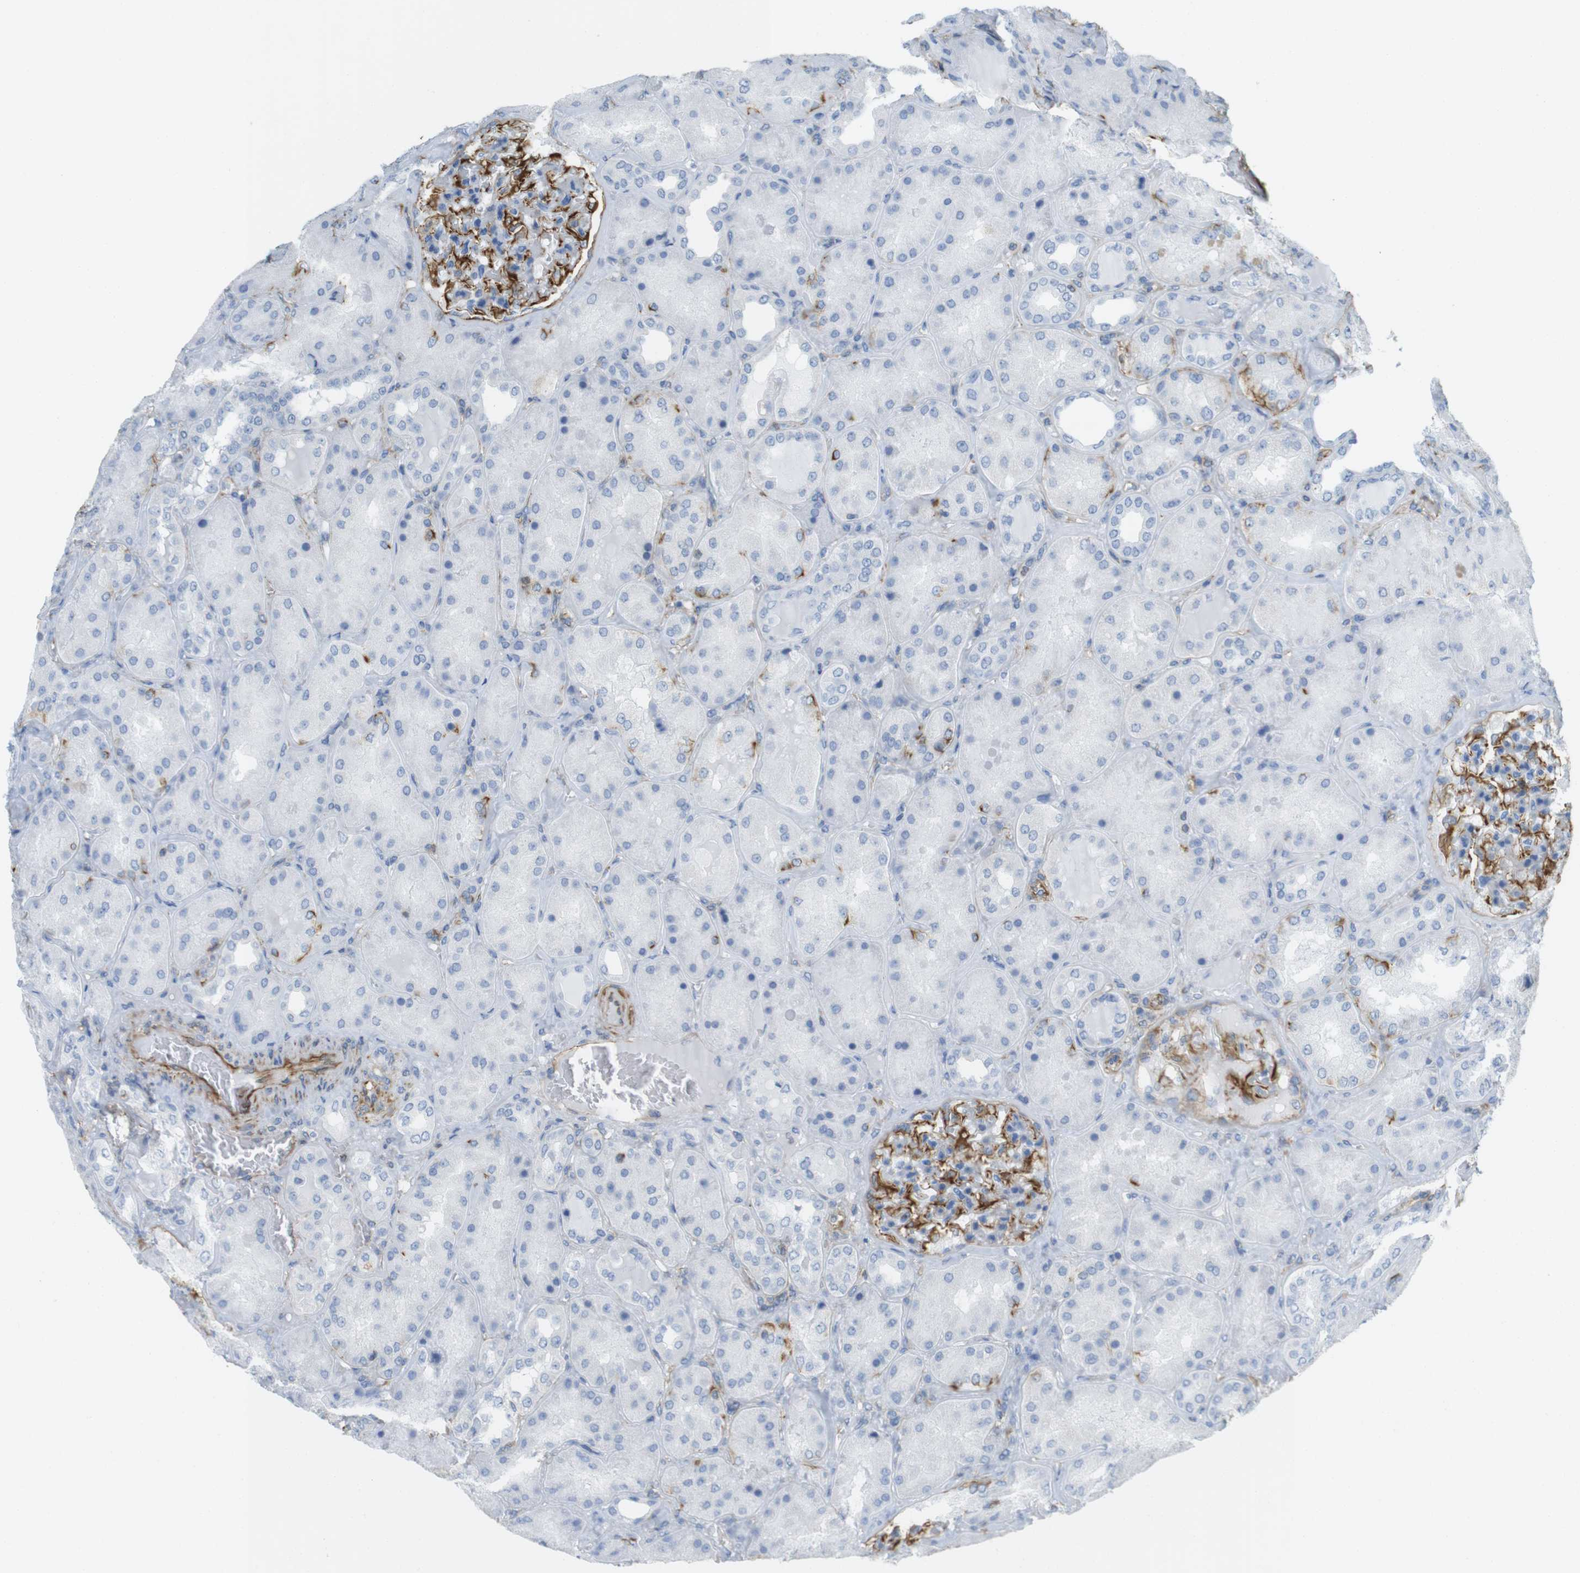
{"staining": {"intensity": "strong", "quantity": "25%-75%", "location": "cytoplasmic/membranous"}, "tissue": "kidney", "cell_type": "Cells in glomeruli", "image_type": "normal", "snomed": [{"axis": "morphology", "description": "Normal tissue, NOS"}, {"axis": "topography", "description": "Kidney"}], "caption": "This image exhibits IHC staining of benign kidney, with high strong cytoplasmic/membranous expression in approximately 25%-75% of cells in glomeruli.", "gene": "MS4A10", "patient": {"sex": "female", "age": 56}}